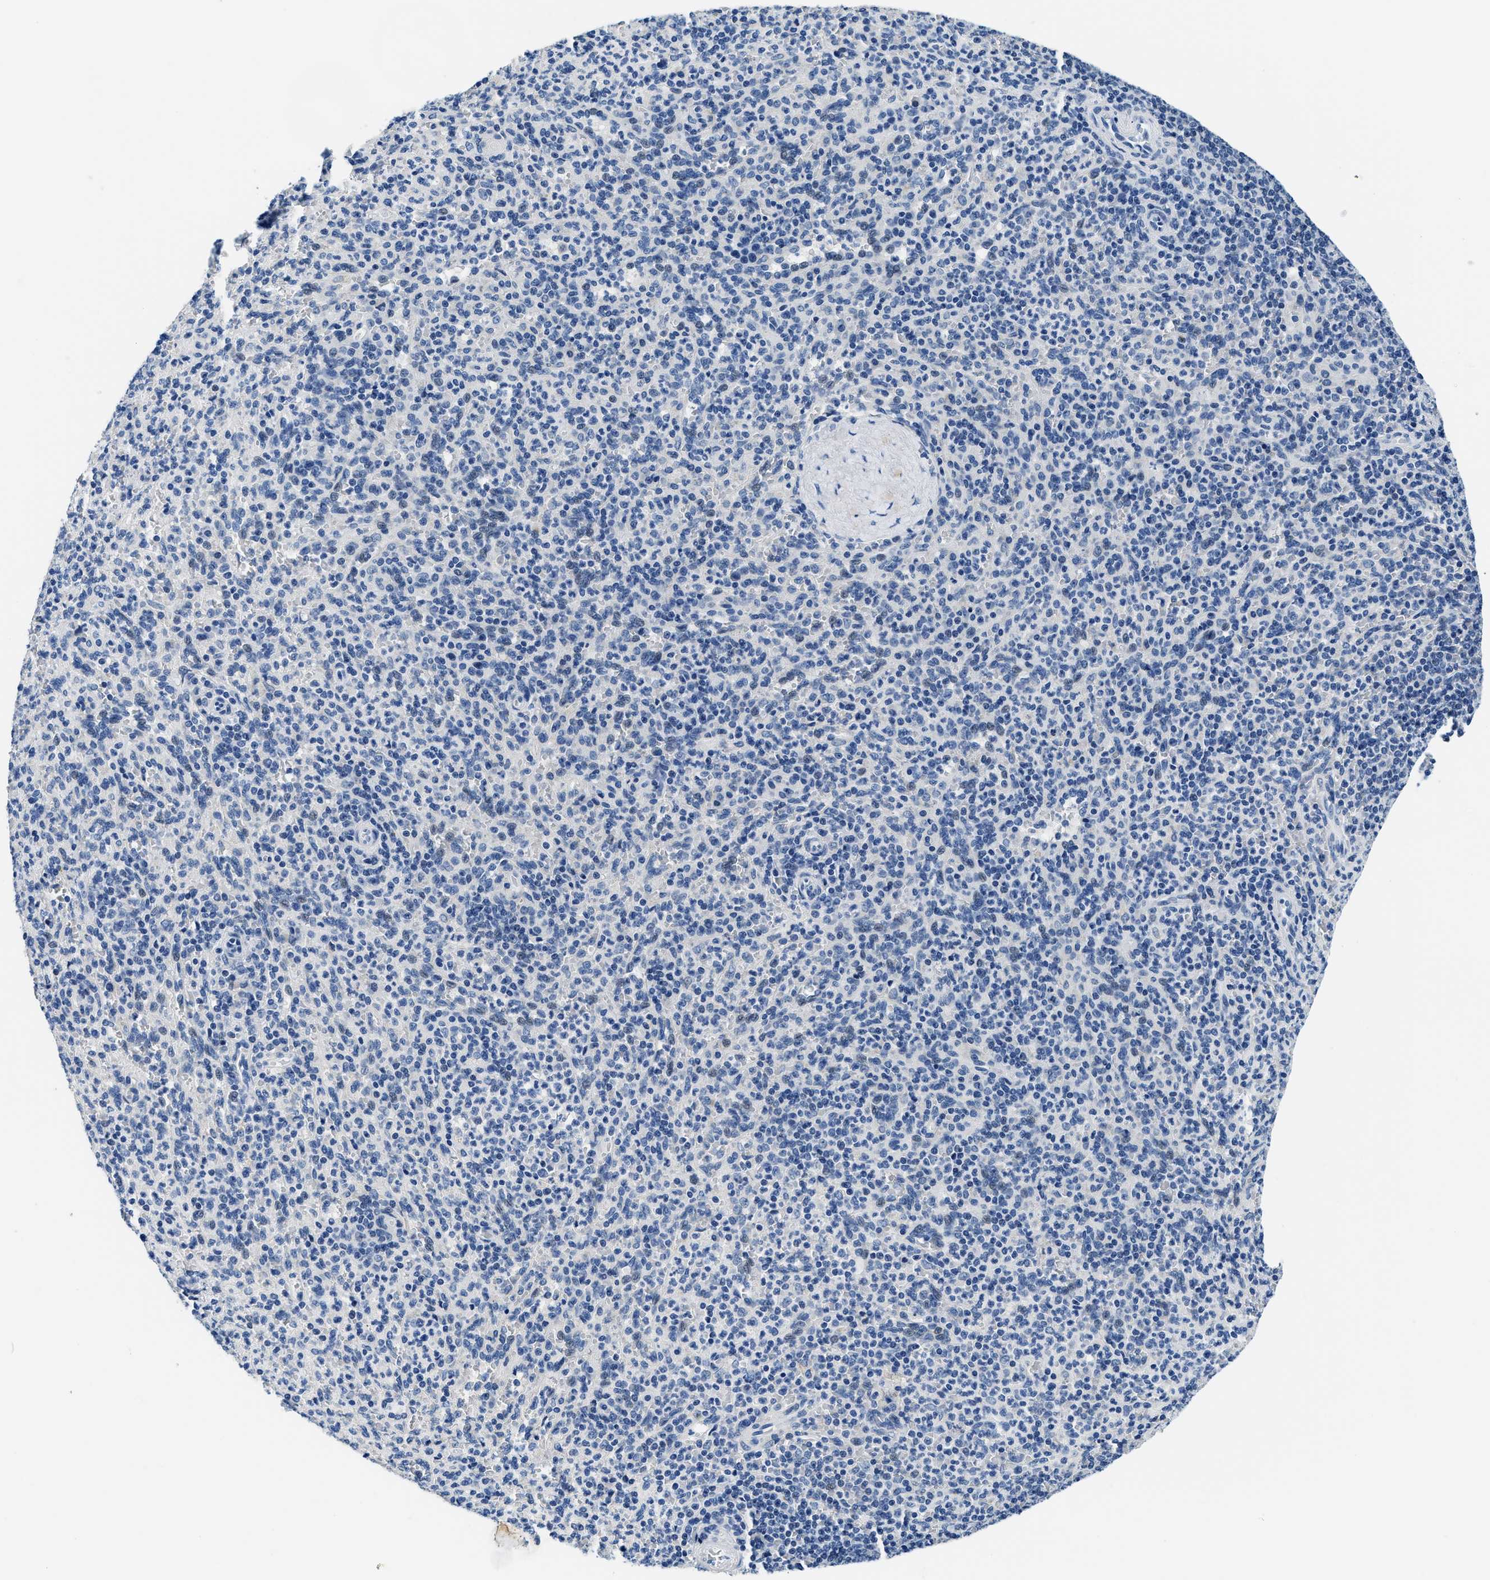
{"staining": {"intensity": "negative", "quantity": "none", "location": "none"}, "tissue": "spleen", "cell_type": "Cells in red pulp", "image_type": "normal", "snomed": [{"axis": "morphology", "description": "Normal tissue, NOS"}, {"axis": "topography", "description": "Spleen"}], "caption": "Human spleen stained for a protein using immunohistochemistry shows no expression in cells in red pulp.", "gene": "PCK2", "patient": {"sex": "male", "age": 36}}